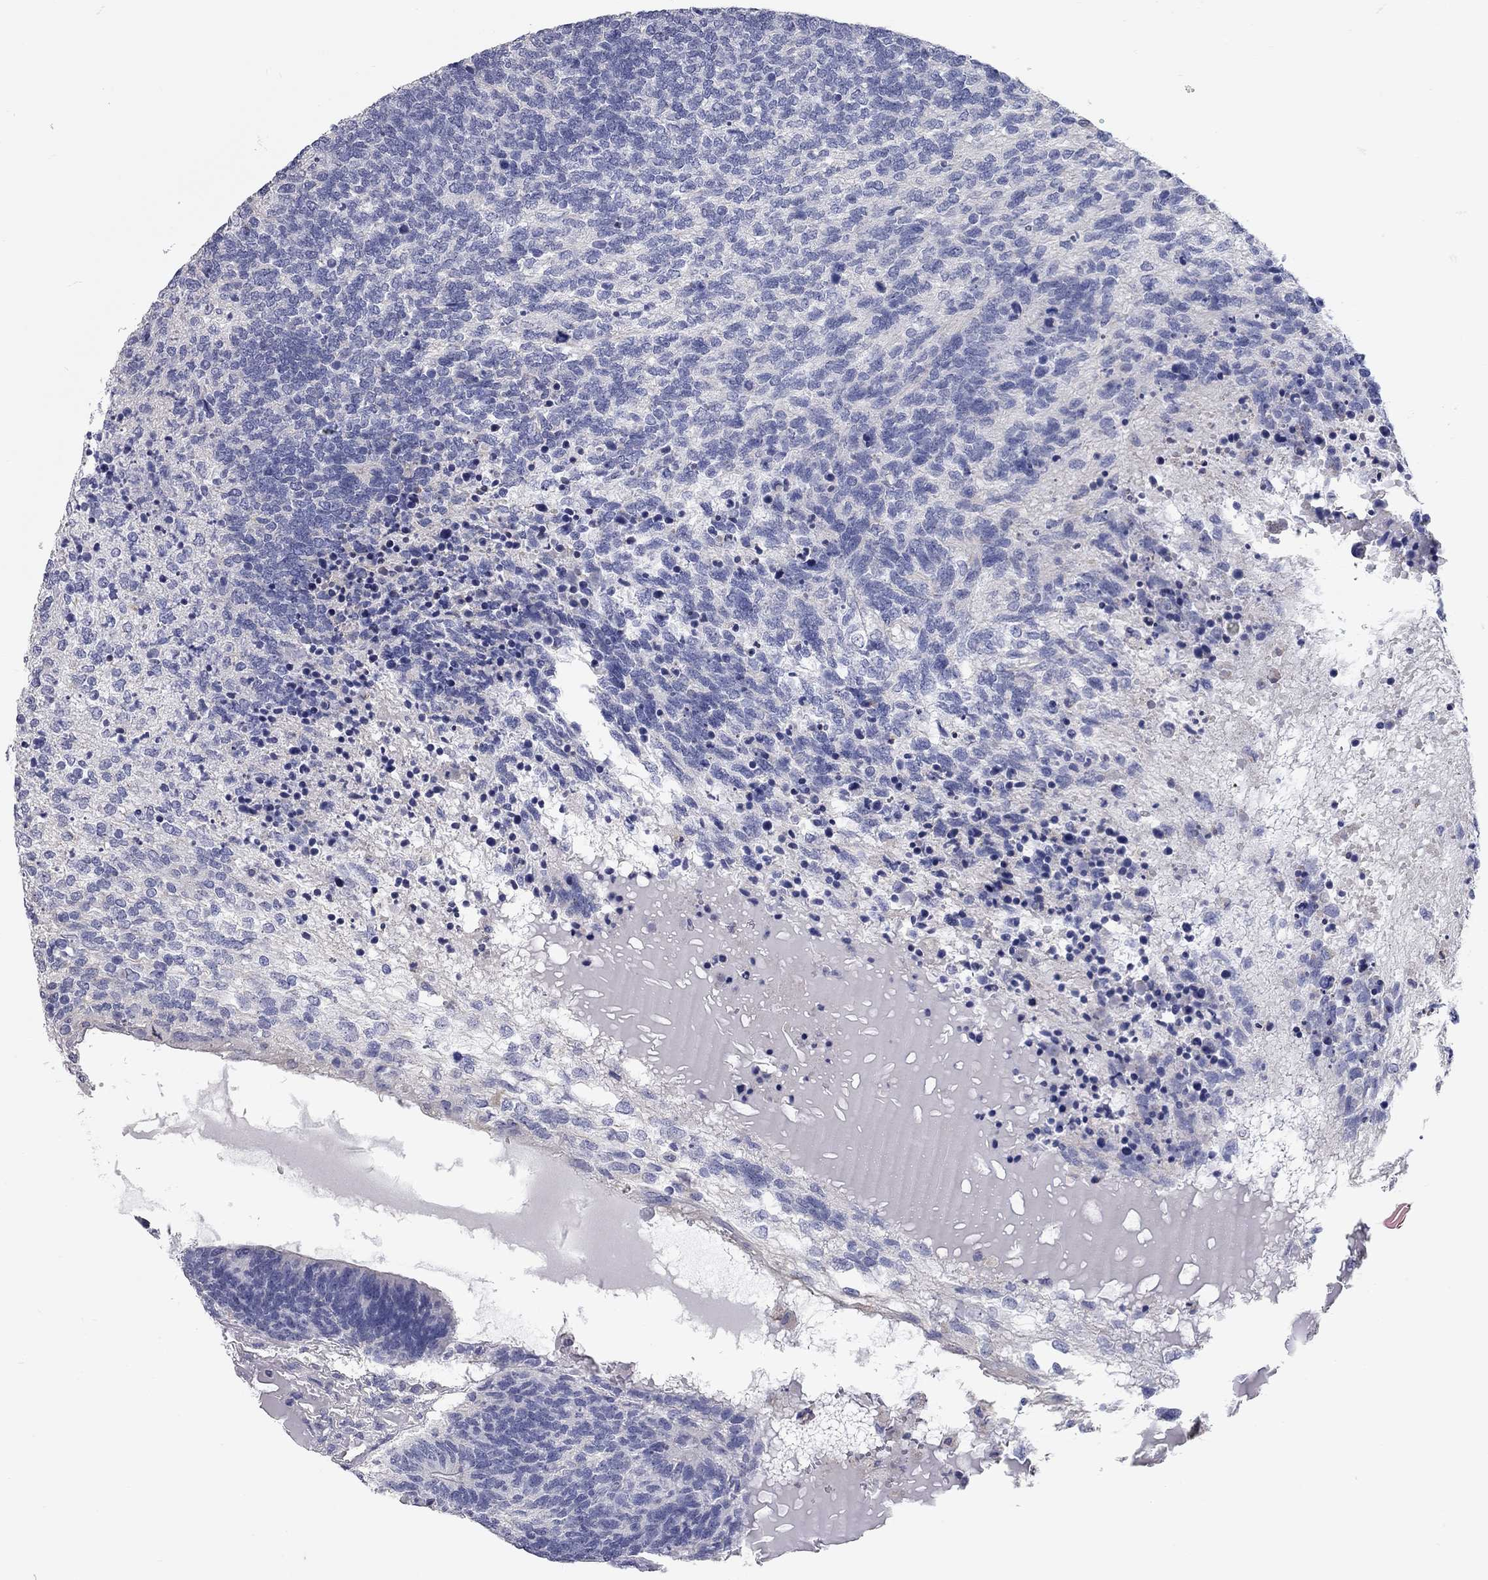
{"staining": {"intensity": "negative", "quantity": "none", "location": "none"}, "tissue": "testis cancer", "cell_type": "Tumor cells", "image_type": "cancer", "snomed": [{"axis": "morphology", "description": "Seminoma, NOS"}, {"axis": "morphology", "description": "Carcinoma, Embryonal, NOS"}, {"axis": "topography", "description": "Testis"}], "caption": "Tumor cells are negative for brown protein staining in testis cancer (seminoma). Brightfield microscopy of immunohistochemistry (IHC) stained with DAB (3,3'-diaminobenzidine) (brown) and hematoxylin (blue), captured at high magnification.", "gene": "C10orf90", "patient": {"sex": "male", "age": 41}}